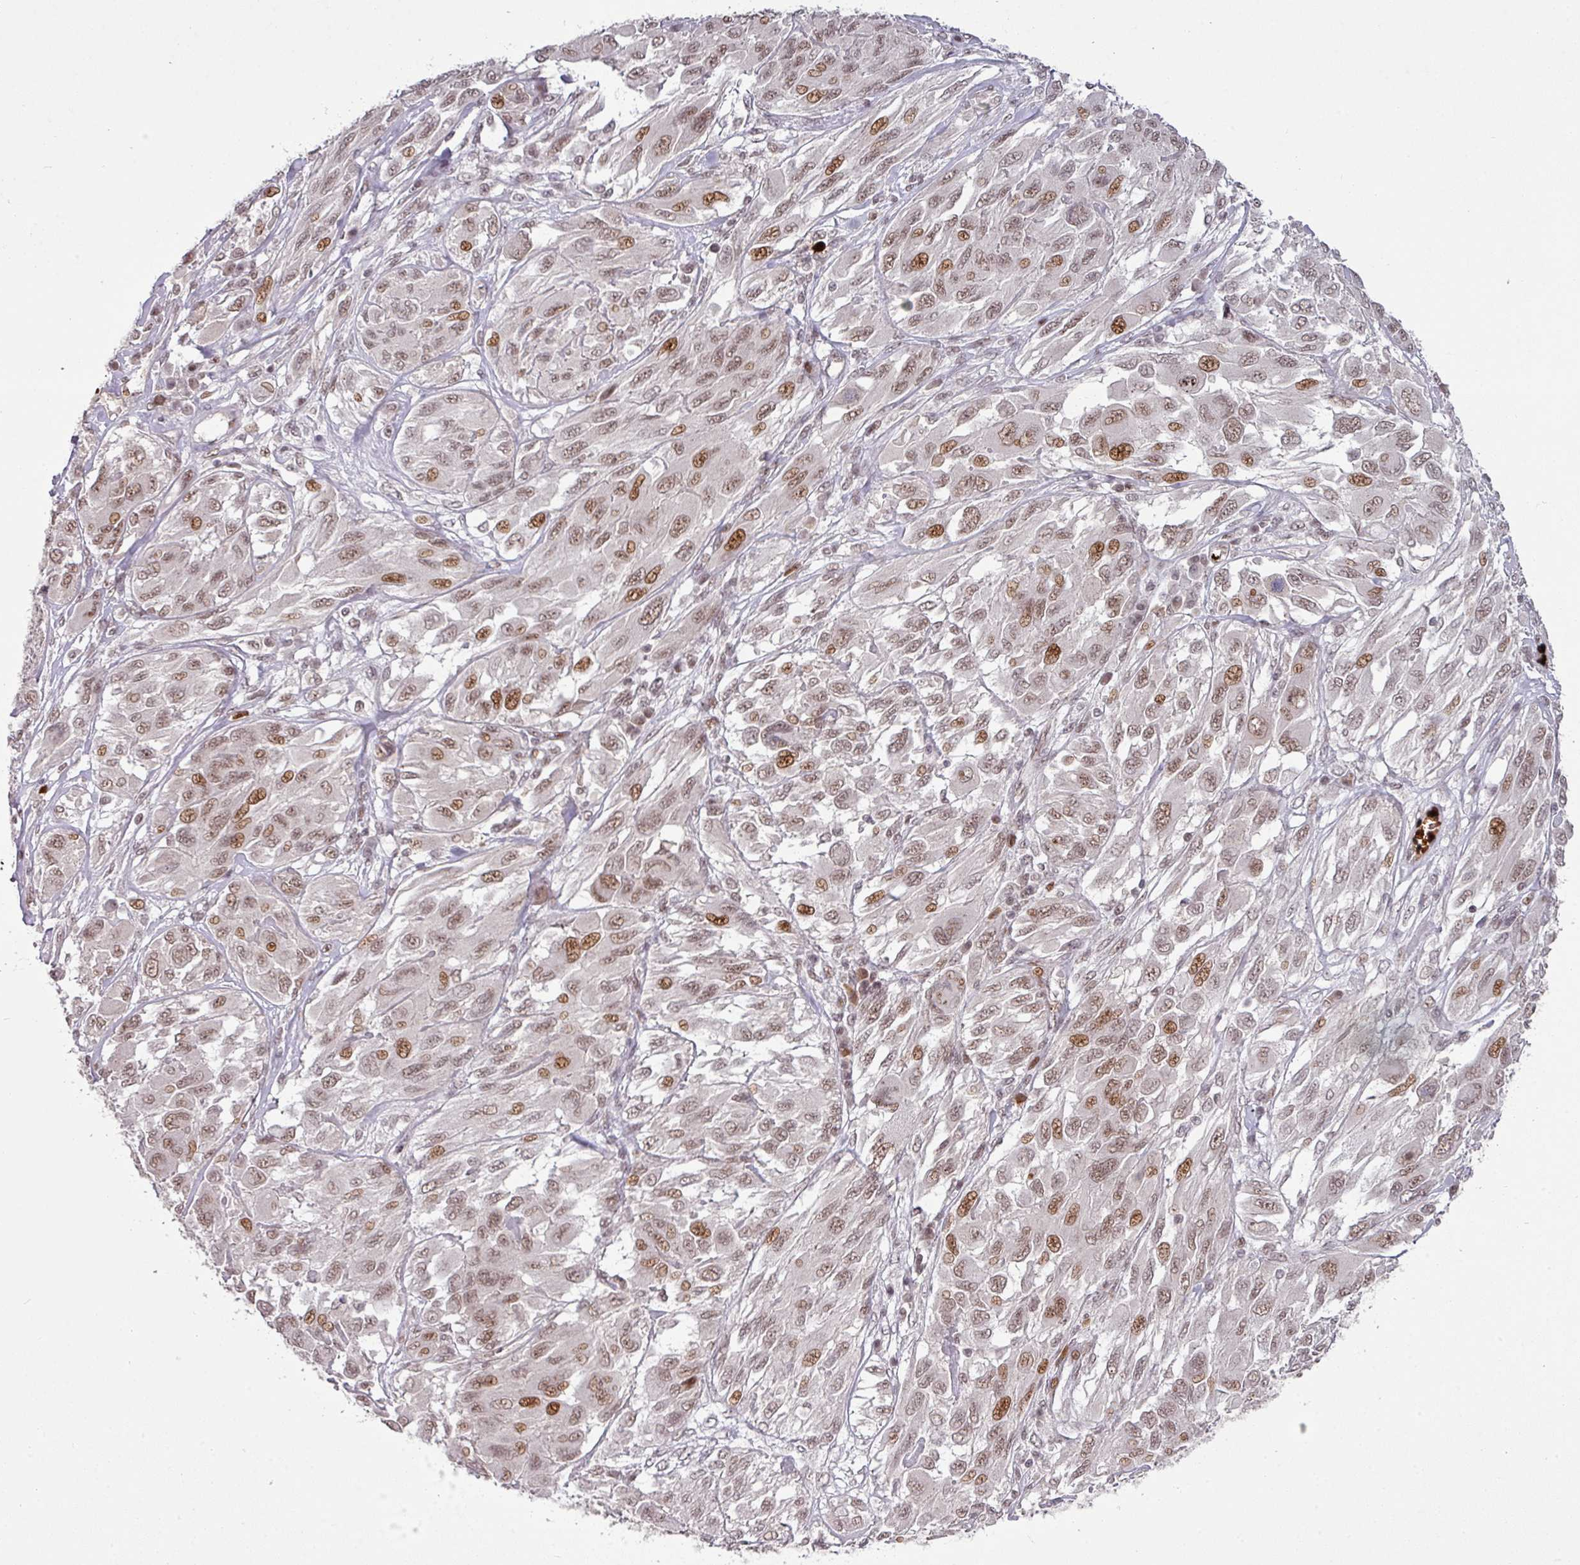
{"staining": {"intensity": "moderate", "quantity": ">75%", "location": "nuclear"}, "tissue": "melanoma", "cell_type": "Tumor cells", "image_type": "cancer", "snomed": [{"axis": "morphology", "description": "Malignant melanoma, NOS"}, {"axis": "topography", "description": "Skin"}], "caption": "Malignant melanoma stained with DAB (3,3'-diaminobenzidine) IHC demonstrates medium levels of moderate nuclear expression in approximately >75% of tumor cells.", "gene": "NEIL1", "patient": {"sex": "female", "age": 91}}